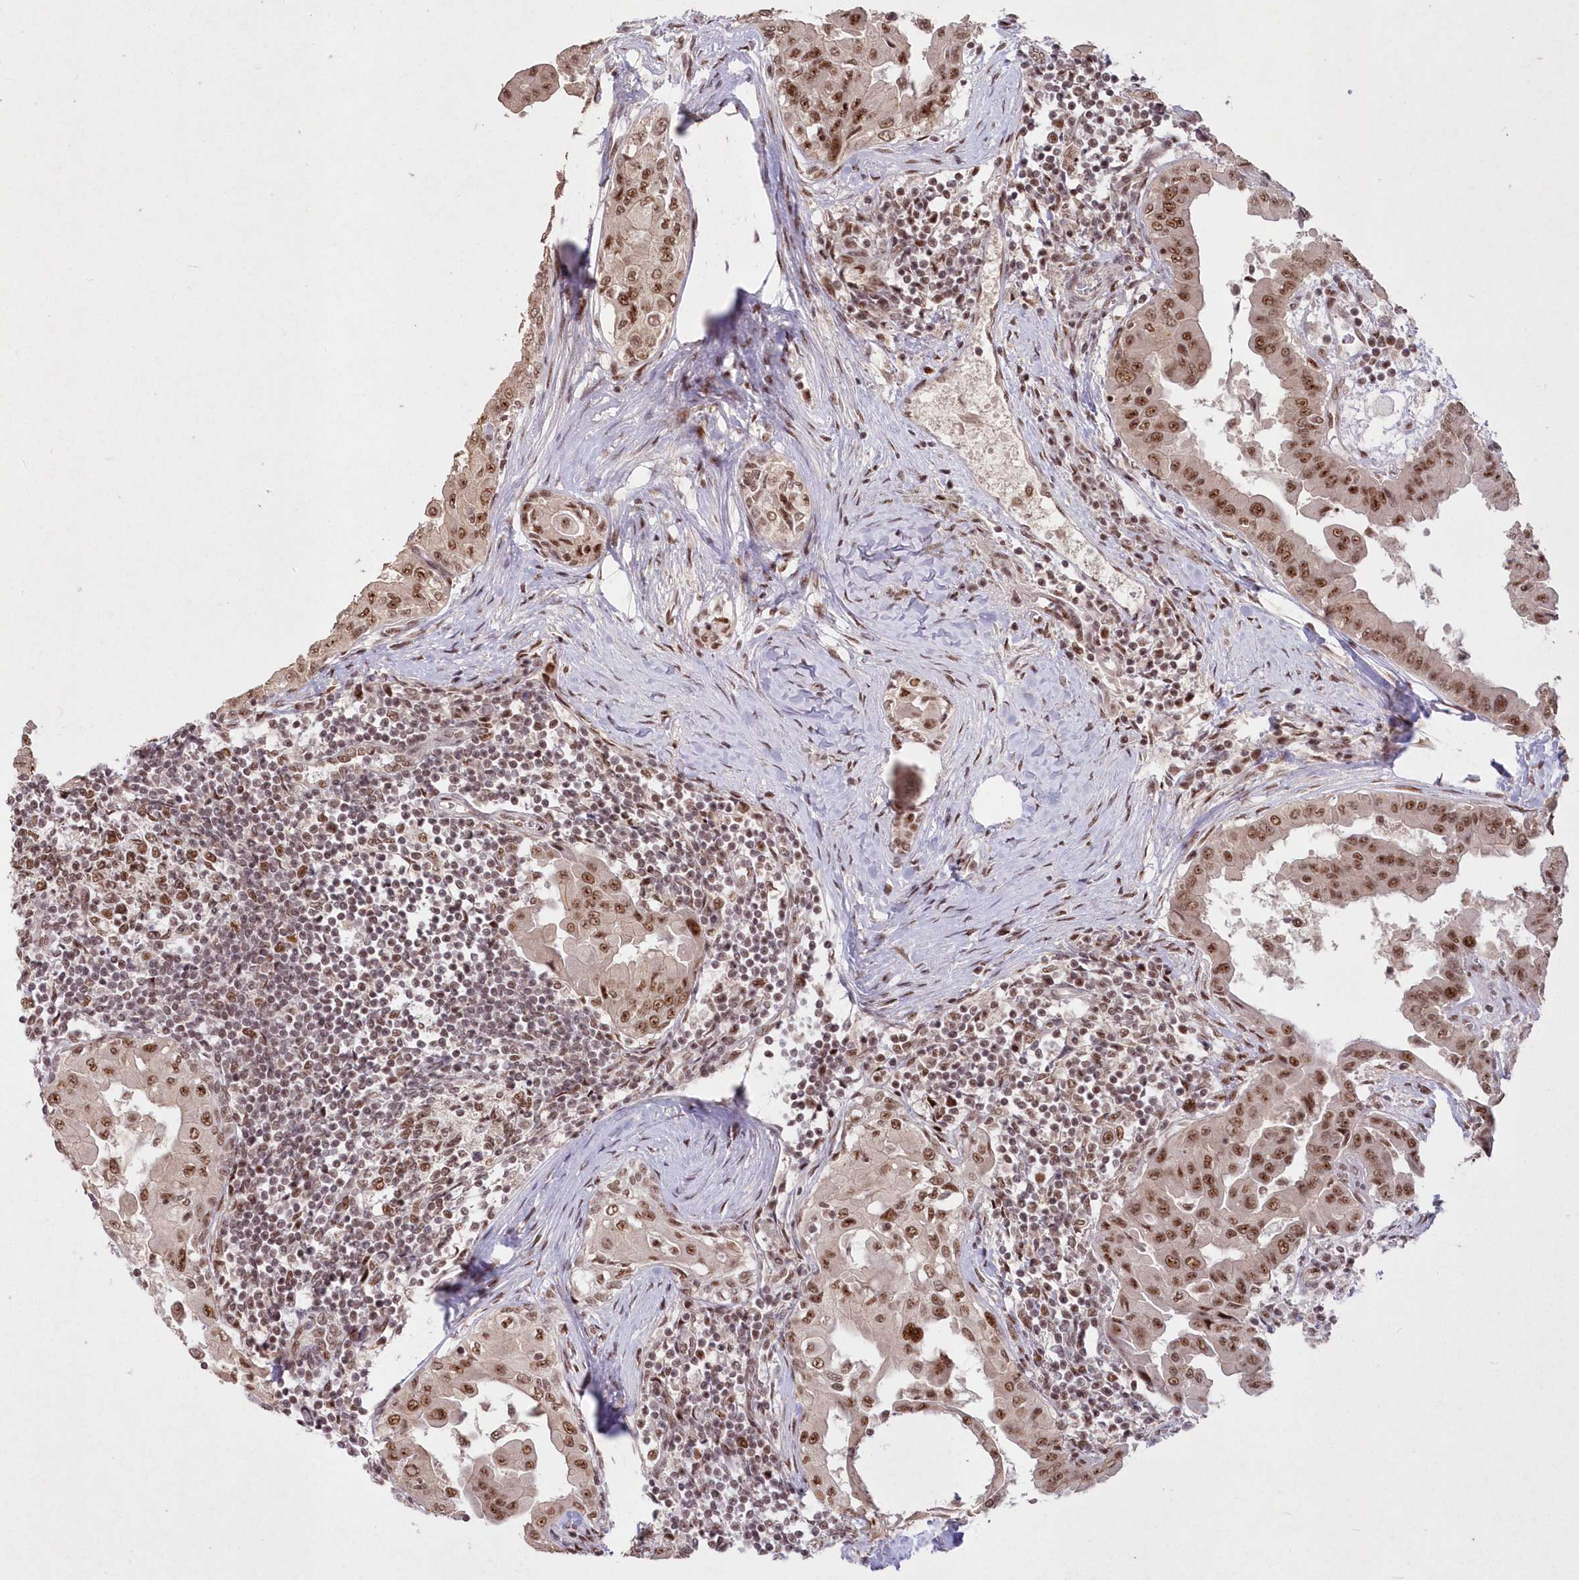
{"staining": {"intensity": "moderate", "quantity": ">75%", "location": "nuclear"}, "tissue": "thyroid cancer", "cell_type": "Tumor cells", "image_type": "cancer", "snomed": [{"axis": "morphology", "description": "Papillary adenocarcinoma, NOS"}, {"axis": "topography", "description": "Thyroid gland"}], "caption": "Brown immunohistochemical staining in thyroid cancer displays moderate nuclear staining in approximately >75% of tumor cells.", "gene": "WBP1L", "patient": {"sex": "male", "age": 33}}